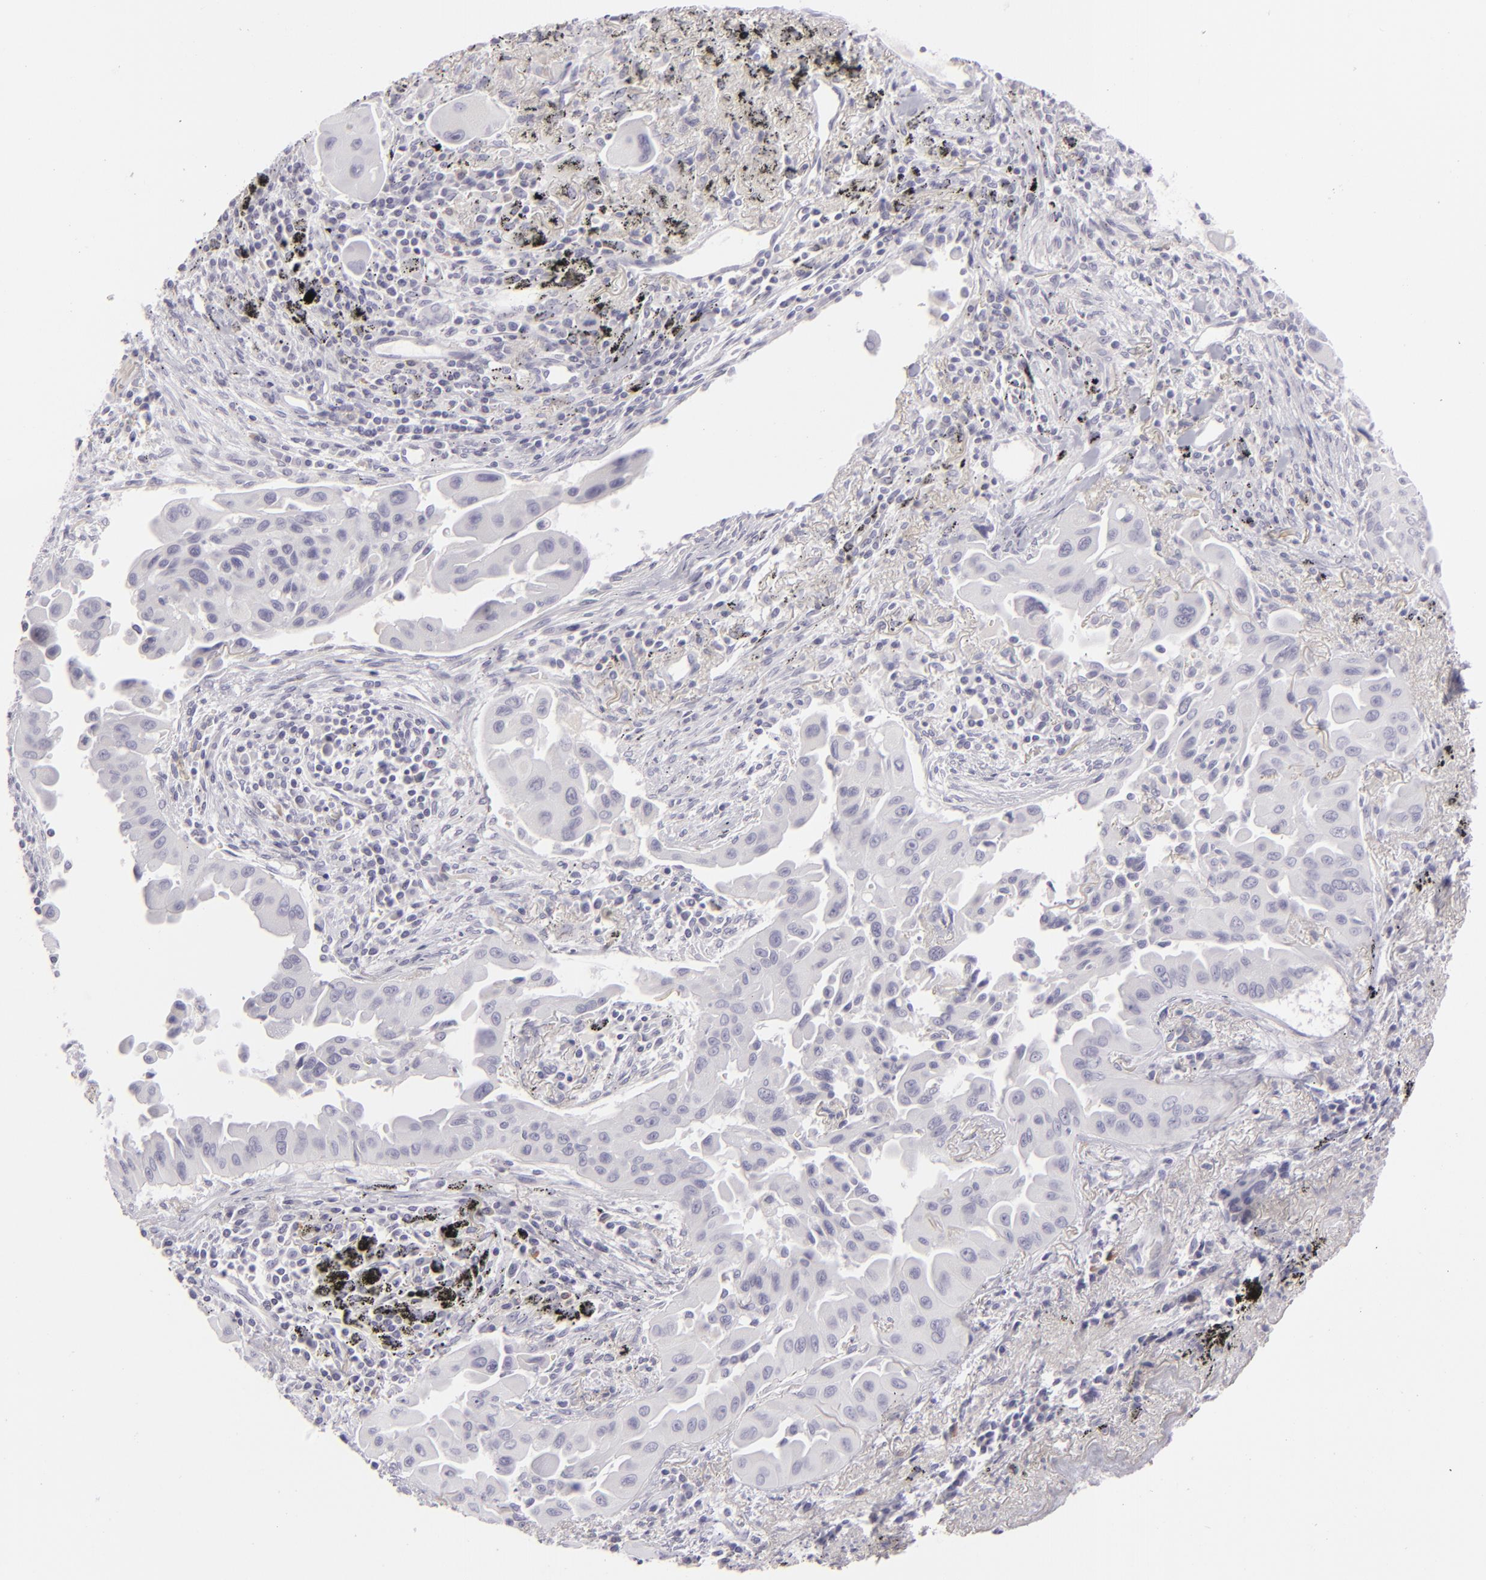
{"staining": {"intensity": "negative", "quantity": "none", "location": "none"}, "tissue": "lung cancer", "cell_type": "Tumor cells", "image_type": "cancer", "snomed": [{"axis": "morphology", "description": "Adenocarcinoma, NOS"}, {"axis": "topography", "description": "Lung"}], "caption": "A histopathology image of human lung cancer is negative for staining in tumor cells.", "gene": "CDX2", "patient": {"sex": "male", "age": 68}}